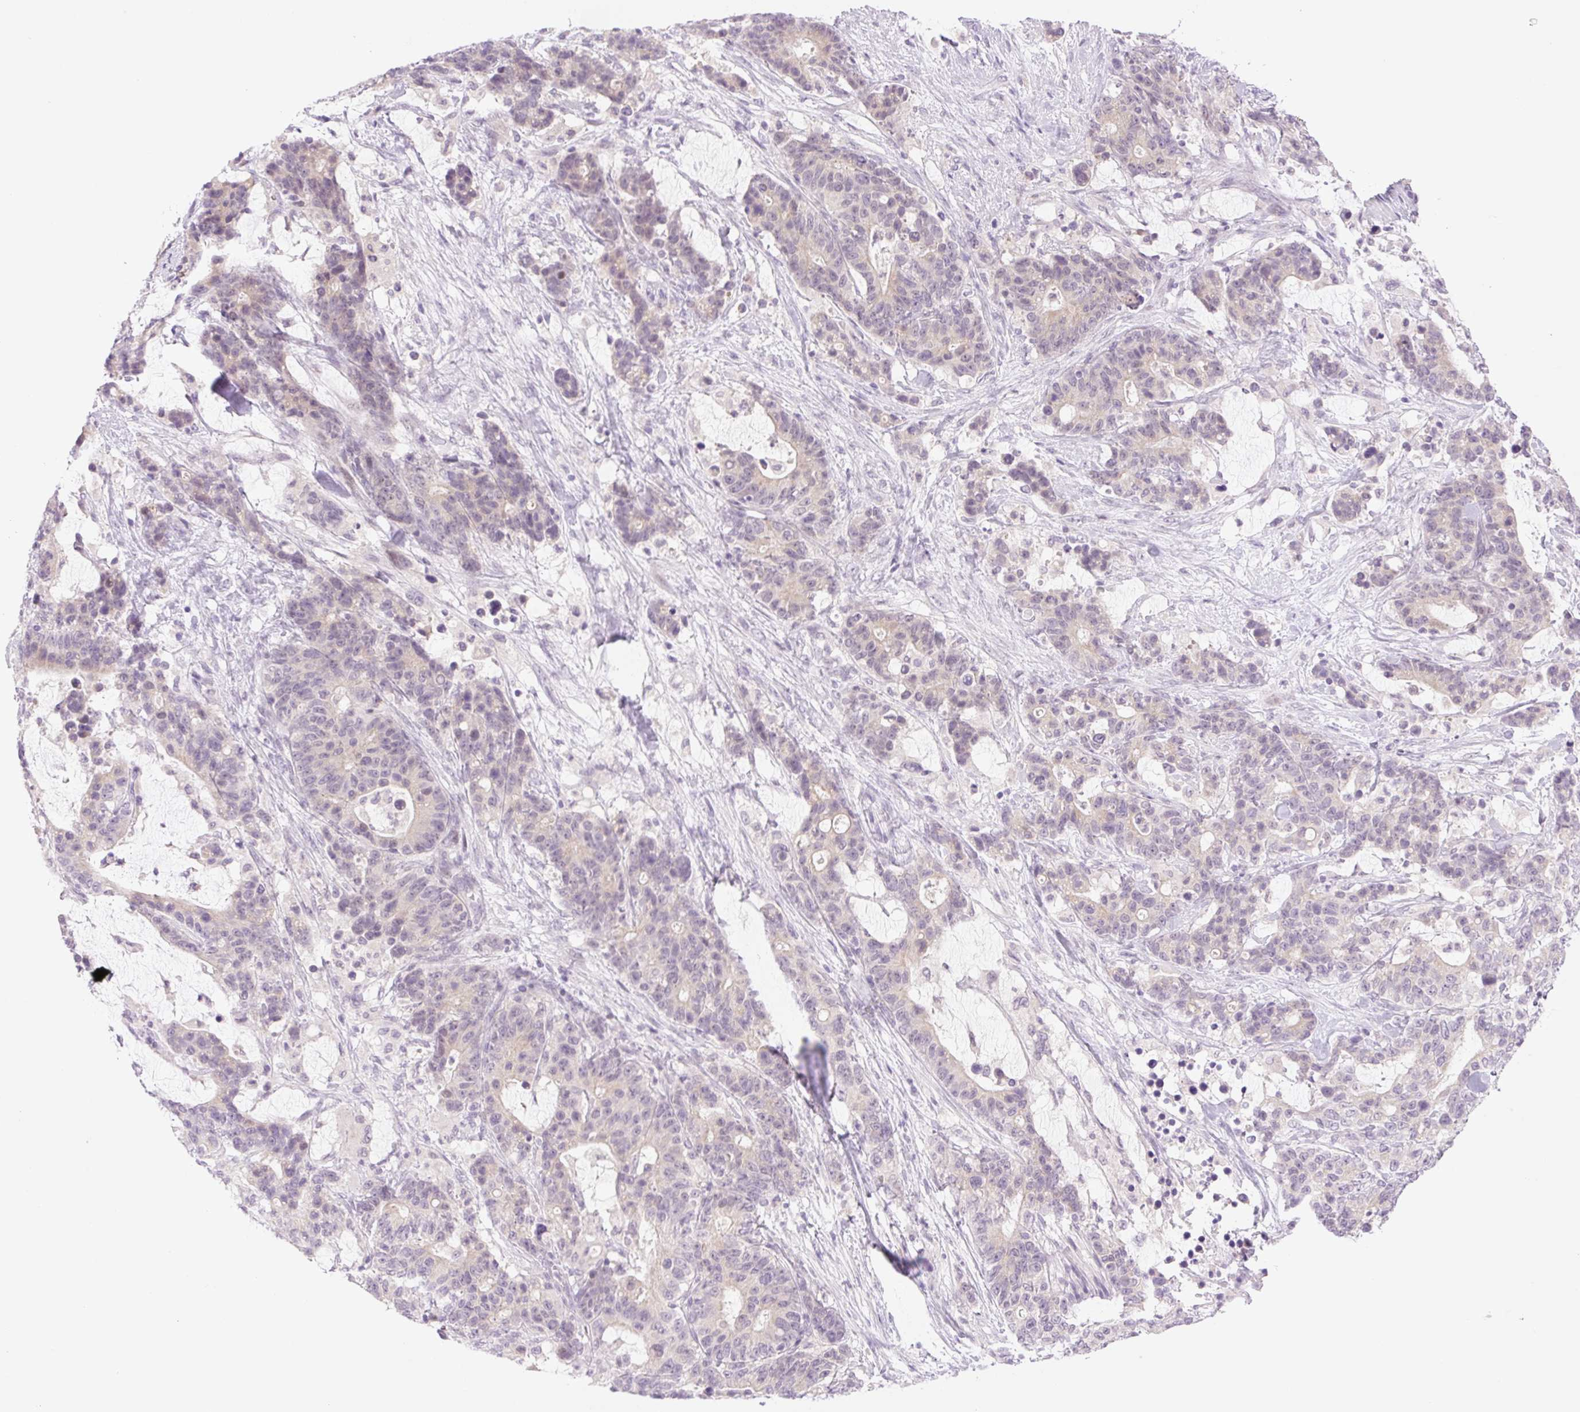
{"staining": {"intensity": "negative", "quantity": "none", "location": "none"}, "tissue": "stomach cancer", "cell_type": "Tumor cells", "image_type": "cancer", "snomed": [{"axis": "morphology", "description": "Normal tissue, NOS"}, {"axis": "morphology", "description": "Adenocarcinoma, NOS"}, {"axis": "topography", "description": "Stomach"}], "caption": "DAB (3,3'-diaminobenzidine) immunohistochemical staining of stomach cancer (adenocarcinoma) exhibits no significant expression in tumor cells.", "gene": "SPRYD4", "patient": {"sex": "female", "age": 64}}